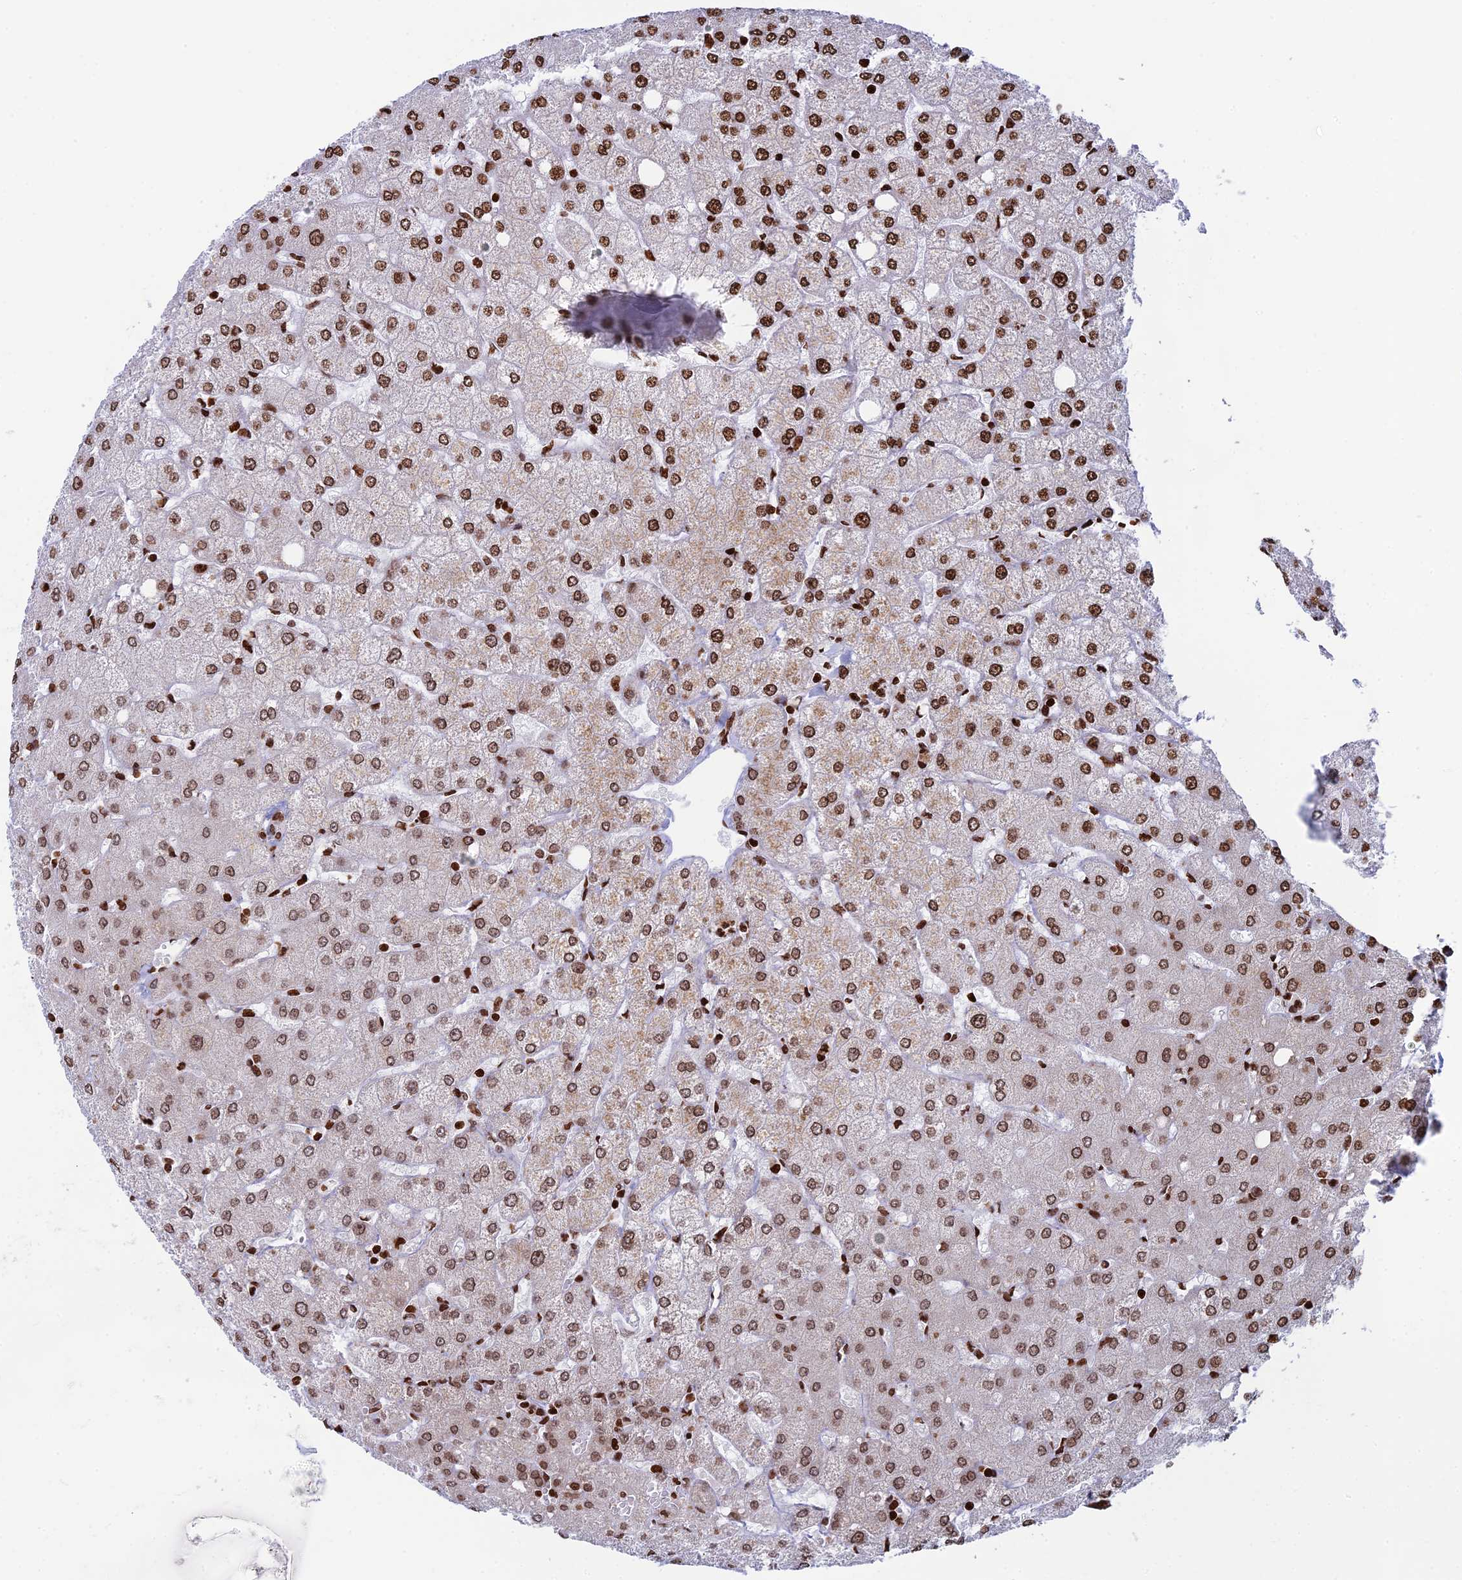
{"staining": {"intensity": "moderate", "quantity": ">75%", "location": "nuclear"}, "tissue": "liver", "cell_type": "Cholangiocytes", "image_type": "normal", "snomed": [{"axis": "morphology", "description": "Normal tissue, NOS"}, {"axis": "topography", "description": "Liver"}], "caption": "Cholangiocytes show medium levels of moderate nuclear staining in approximately >75% of cells in benign liver.", "gene": "RPAP1", "patient": {"sex": "female", "age": 54}}